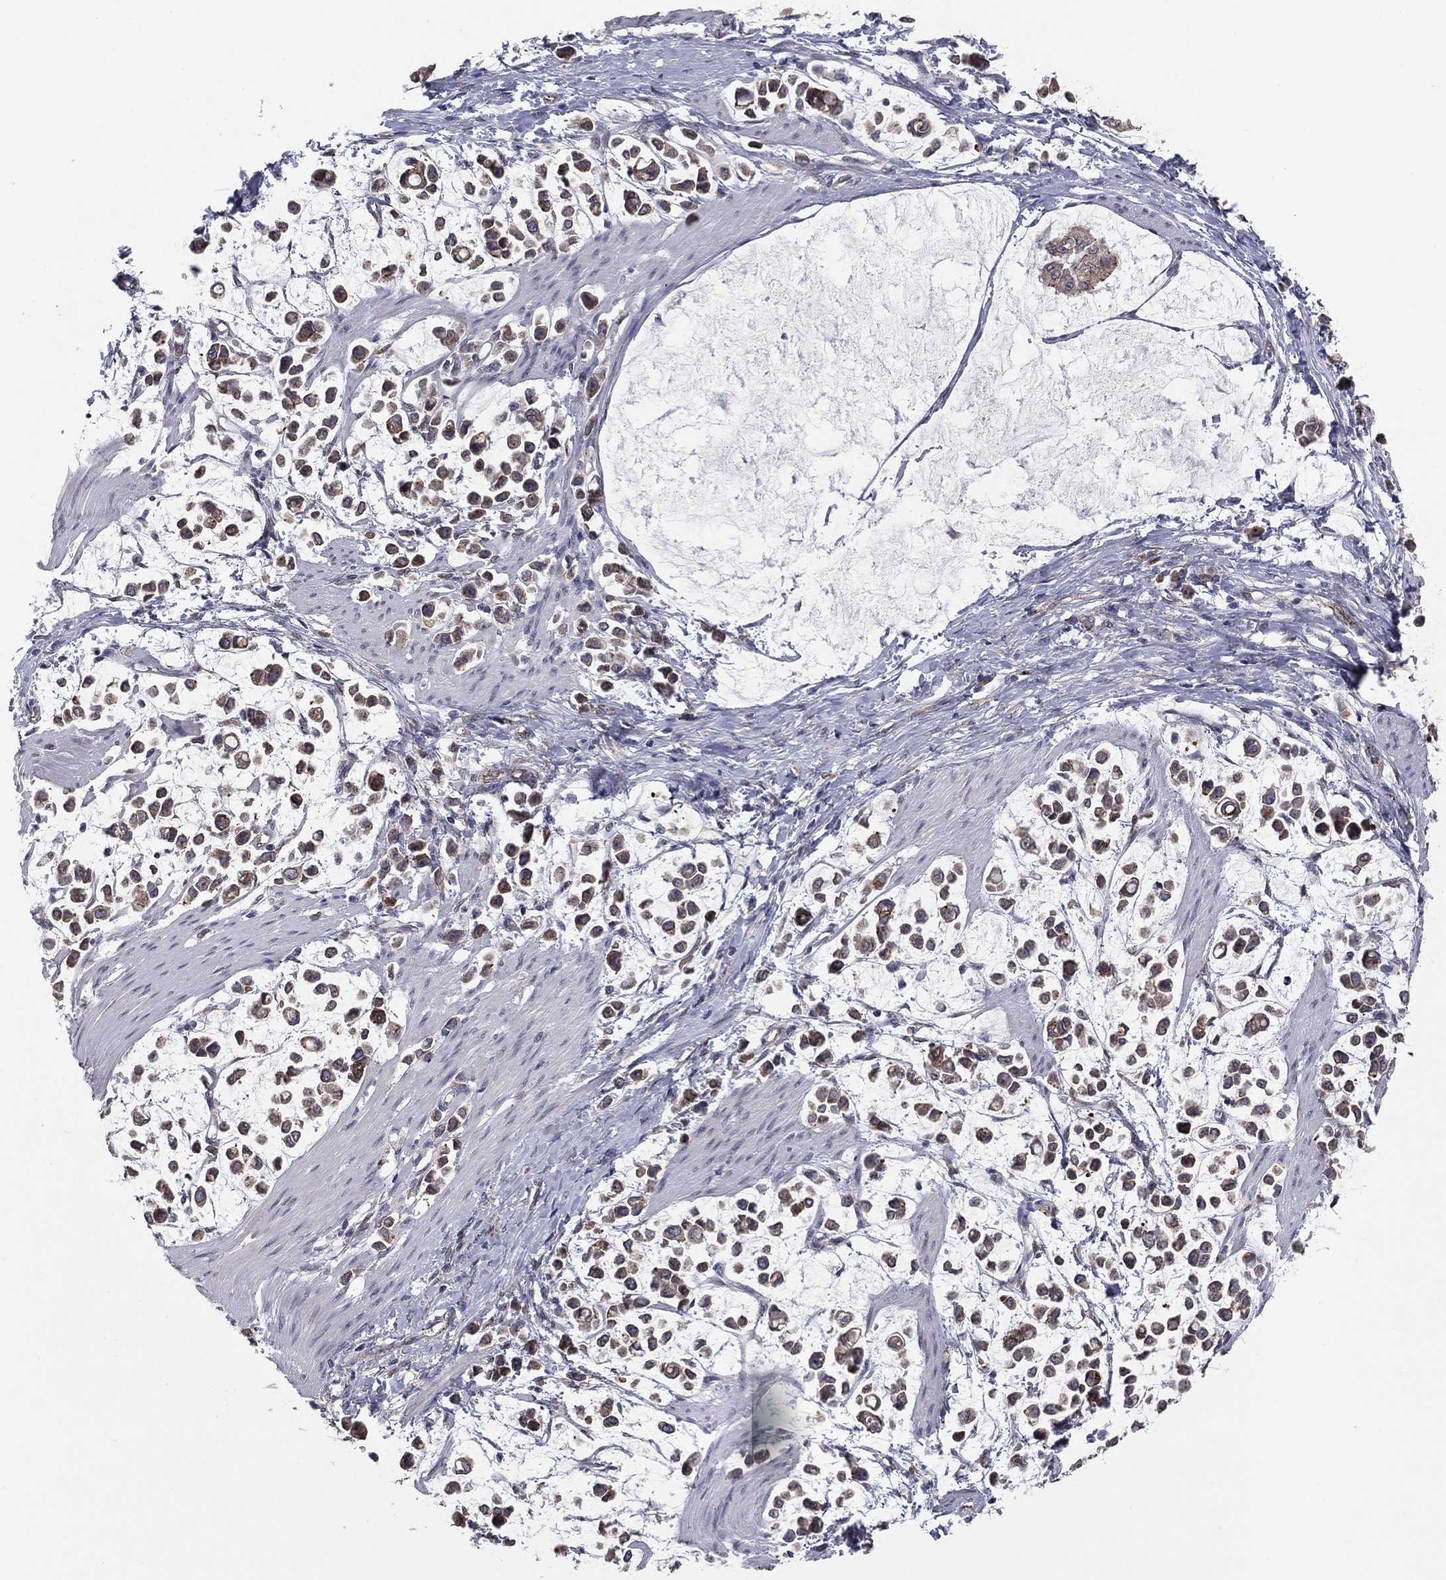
{"staining": {"intensity": "moderate", "quantity": "25%-75%", "location": "cytoplasmic/membranous"}, "tissue": "stomach cancer", "cell_type": "Tumor cells", "image_type": "cancer", "snomed": [{"axis": "morphology", "description": "Adenocarcinoma, NOS"}, {"axis": "topography", "description": "Stomach"}], "caption": "Tumor cells demonstrate medium levels of moderate cytoplasmic/membranous positivity in approximately 25%-75% of cells in human adenocarcinoma (stomach). The staining was performed using DAB (3,3'-diaminobenzidine) to visualize the protein expression in brown, while the nuclei were stained in blue with hematoxylin (Magnification: 20x).", "gene": "YIF1A", "patient": {"sex": "male", "age": 82}}